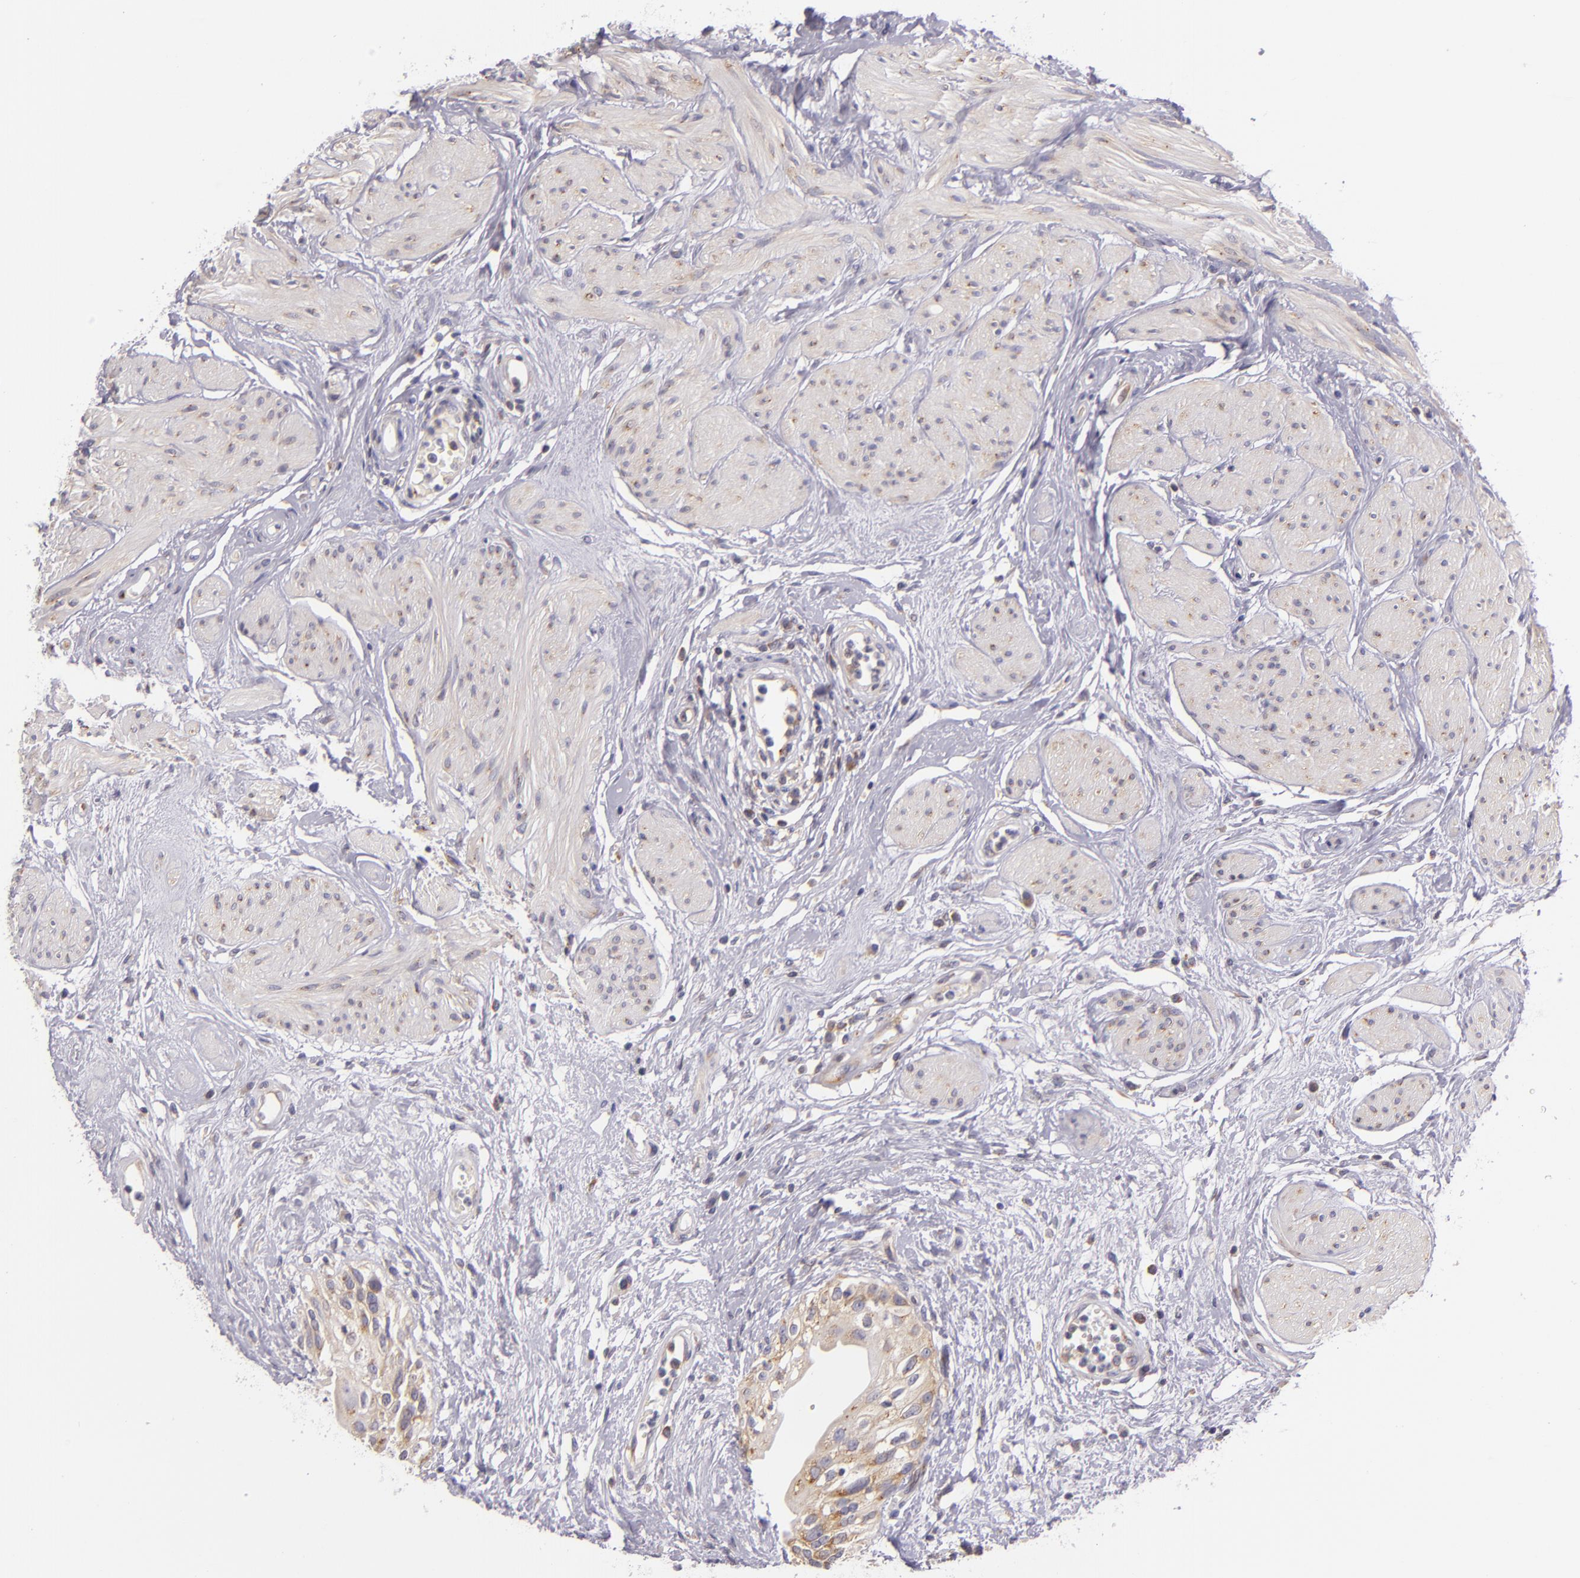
{"staining": {"intensity": "moderate", "quantity": ">75%", "location": "cytoplasmic/membranous"}, "tissue": "urinary bladder", "cell_type": "Urothelial cells", "image_type": "normal", "snomed": [{"axis": "morphology", "description": "Normal tissue, NOS"}, {"axis": "topography", "description": "Urinary bladder"}], "caption": "Immunohistochemistry (IHC) of normal urinary bladder displays medium levels of moderate cytoplasmic/membranous positivity in approximately >75% of urothelial cells.", "gene": "UPF3B", "patient": {"sex": "female", "age": 55}}